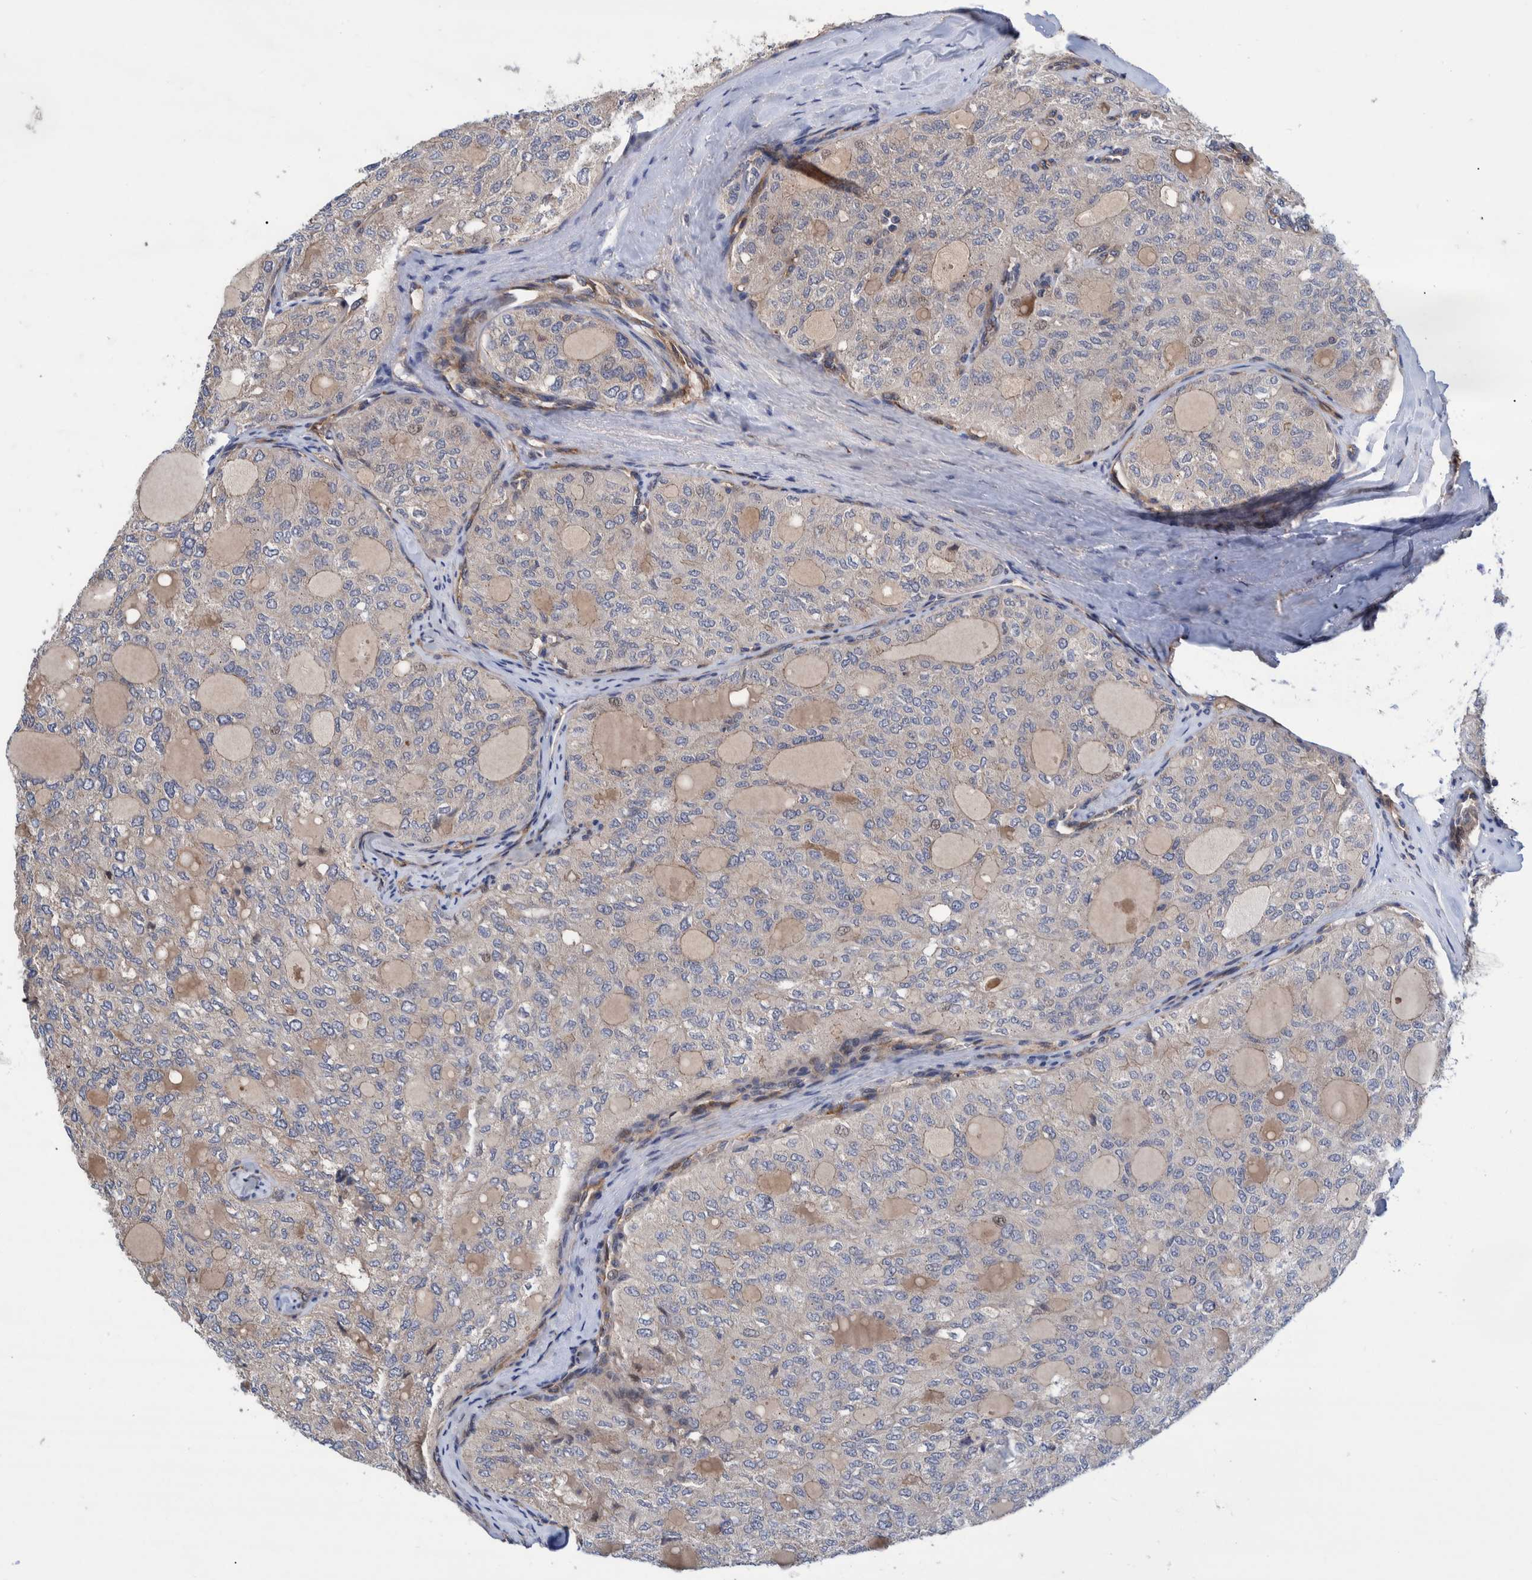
{"staining": {"intensity": "negative", "quantity": "none", "location": "none"}, "tissue": "thyroid cancer", "cell_type": "Tumor cells", "image_type": "cancer", "snomed": [{"axis": "morphology", "description": "Follicular adenoma carcinoma, NOS"}, {"axis": "topography", "description": "Thyroid gland"}], "caption": "Tumor cells are negative for brown protein staining in follicular adenoma carcinoma (thyroid). The staining was performed using DAB (3,3'-diaminobenzidine) to visualize the protein expression in brown, while the nuclei were stained in blue with hematoxylin (Magnification: 20x).", "gene": "GRPEL2", "patient": {"sex": "male", "age": 75}}